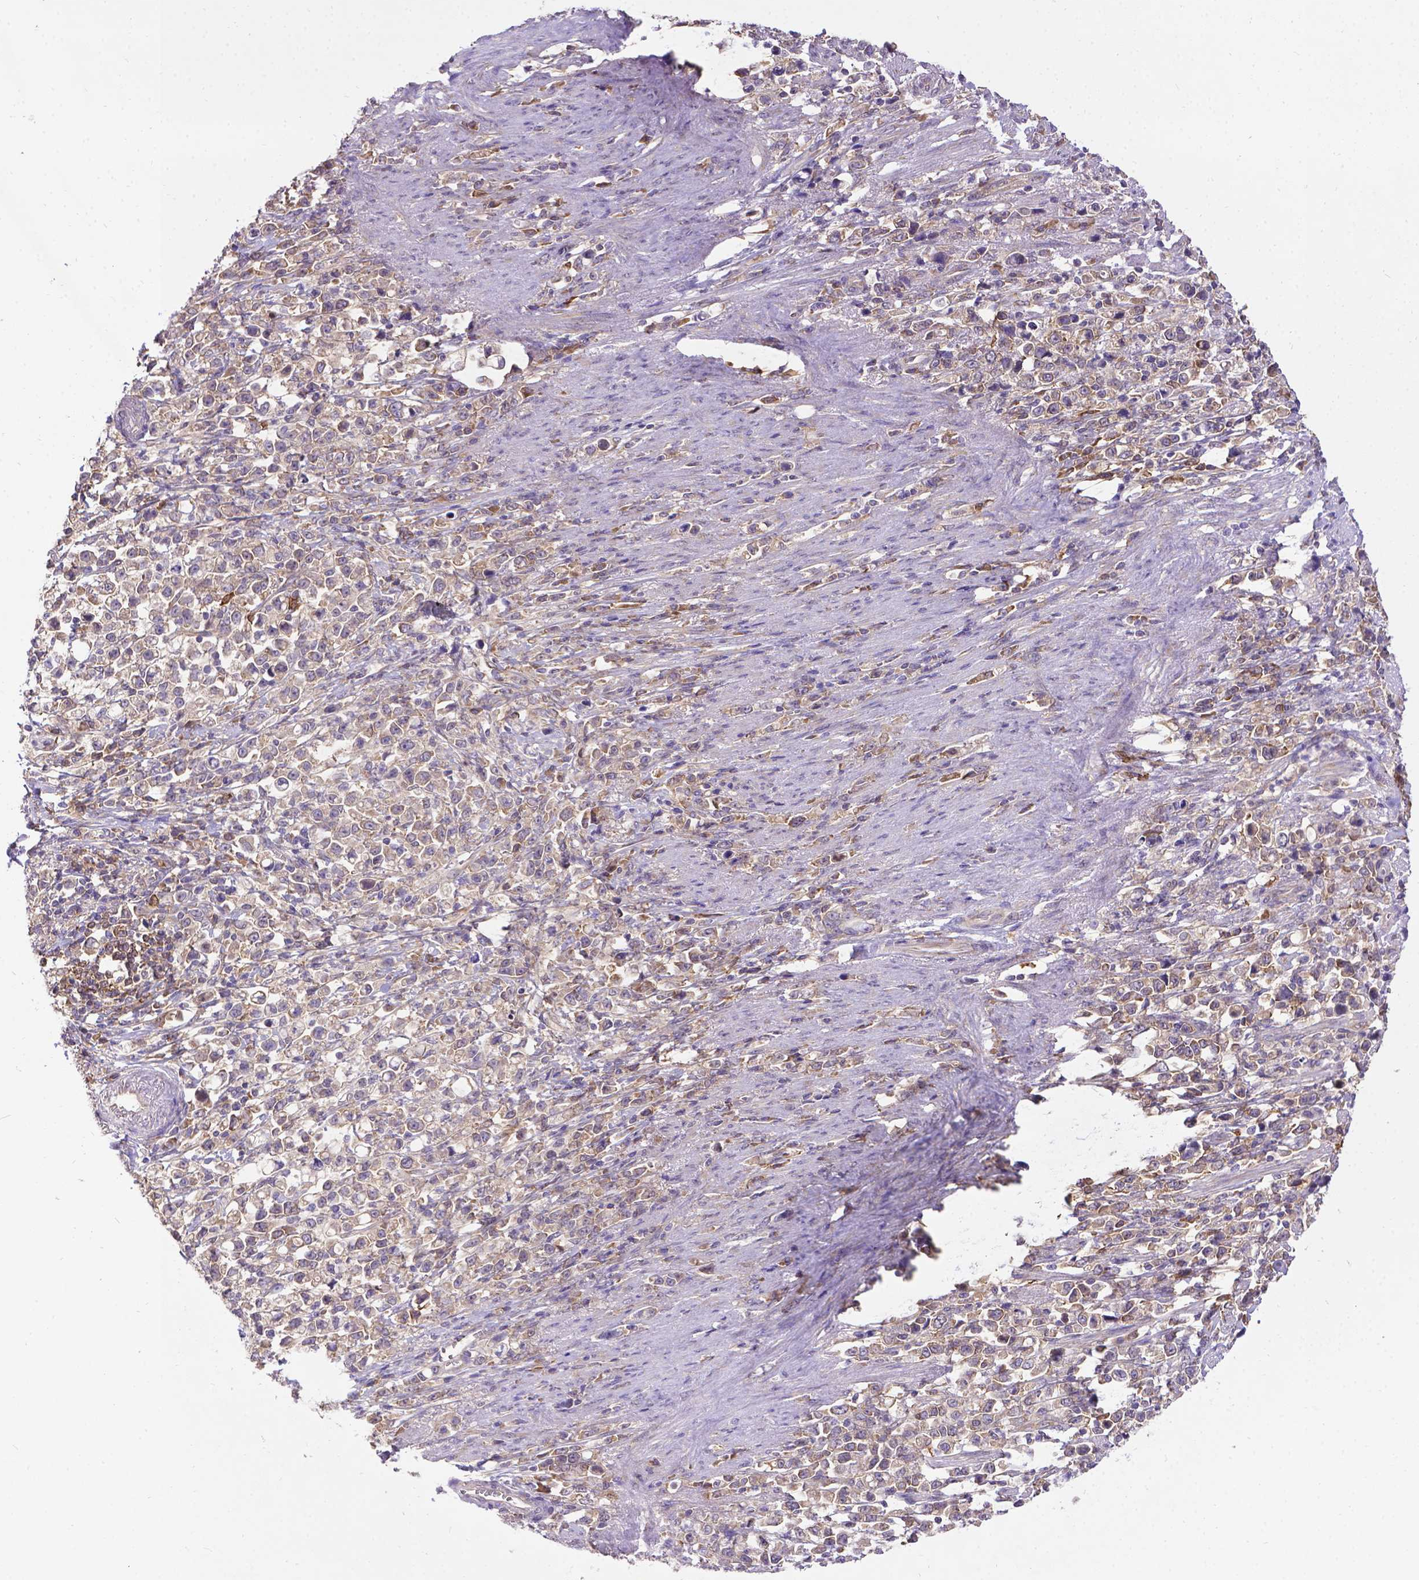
{"staining": {"intensity": "weak", "quantity": ">75%", "location": "cytoplasmic/membranous"}, "tissue": "stomach cancer", "cell_type": "Tumor cells", "image_type": "cancer", "snomed": [{"axis": "morphology", "description": "Adenocarcinoma, NOS"}, {"axis": "topography", "description": "Stomach"}], "caption": "Protein expression analysis of human stomach adenocarcinoma reveals weak cytoplasmic/membranous expression in about >75% of tumor cells.", "gene": "DENND6A", "patient": {"sex": "male", "age": 63}}